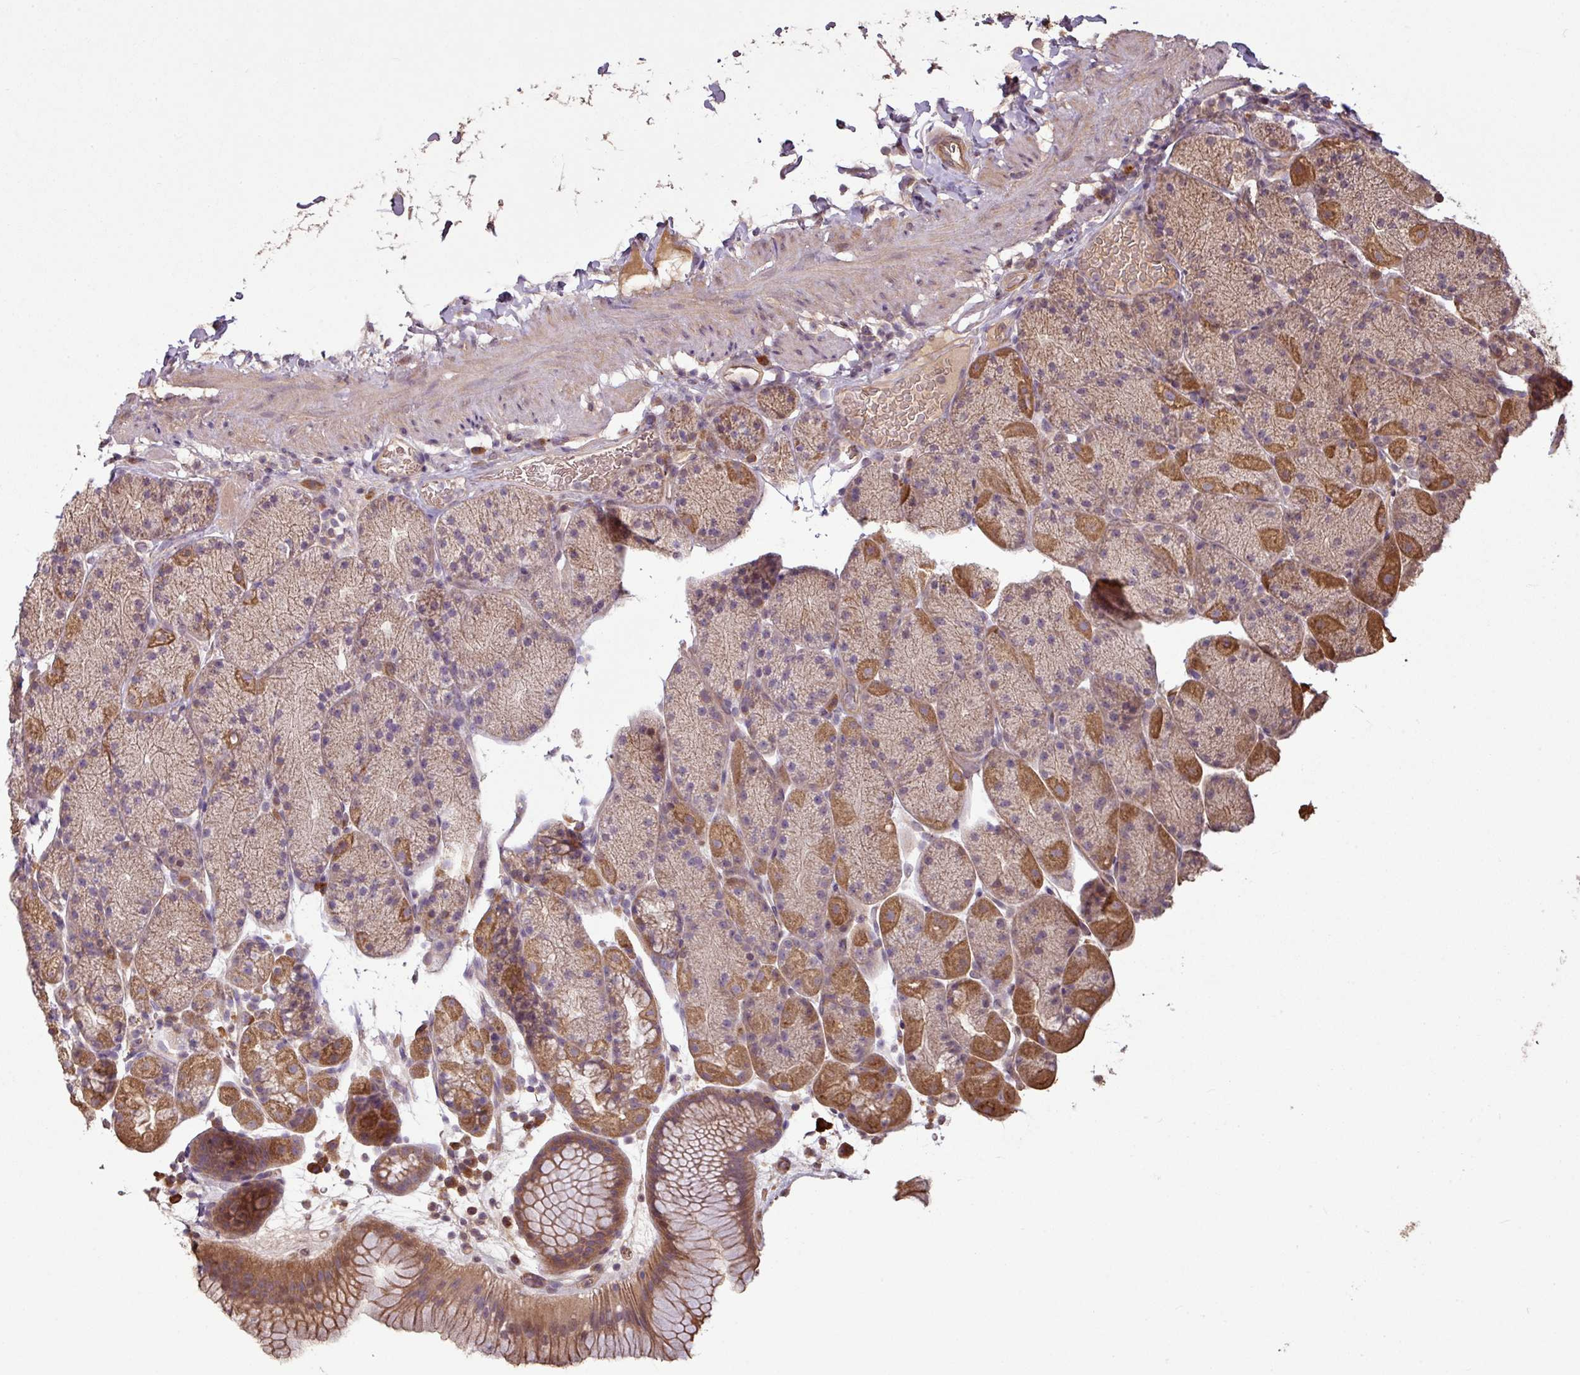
{"staining": {"intensity": "strong", "quantity": "25%-75%", "location": "cytoplasmic/membranous"}, "tissue": "stomach", "cell_type": "Glandular cells", "image_type": "normal", "snomed": [{"axis": "morphology", "description": "Normal tissue, NOS"}, {"axis": "topography", "description": "Stomach, upper"}, {"axis": "topography", "description": "Stomach, lower"}], "caption": "DAB immunohistochemical staining of benign human stomach displays strong cytoplasmic/membranous protein staining in about 25%-75% of glandular cells.", "gene": "NHSL2", "patient": {"sex": "male", "age": 67}}